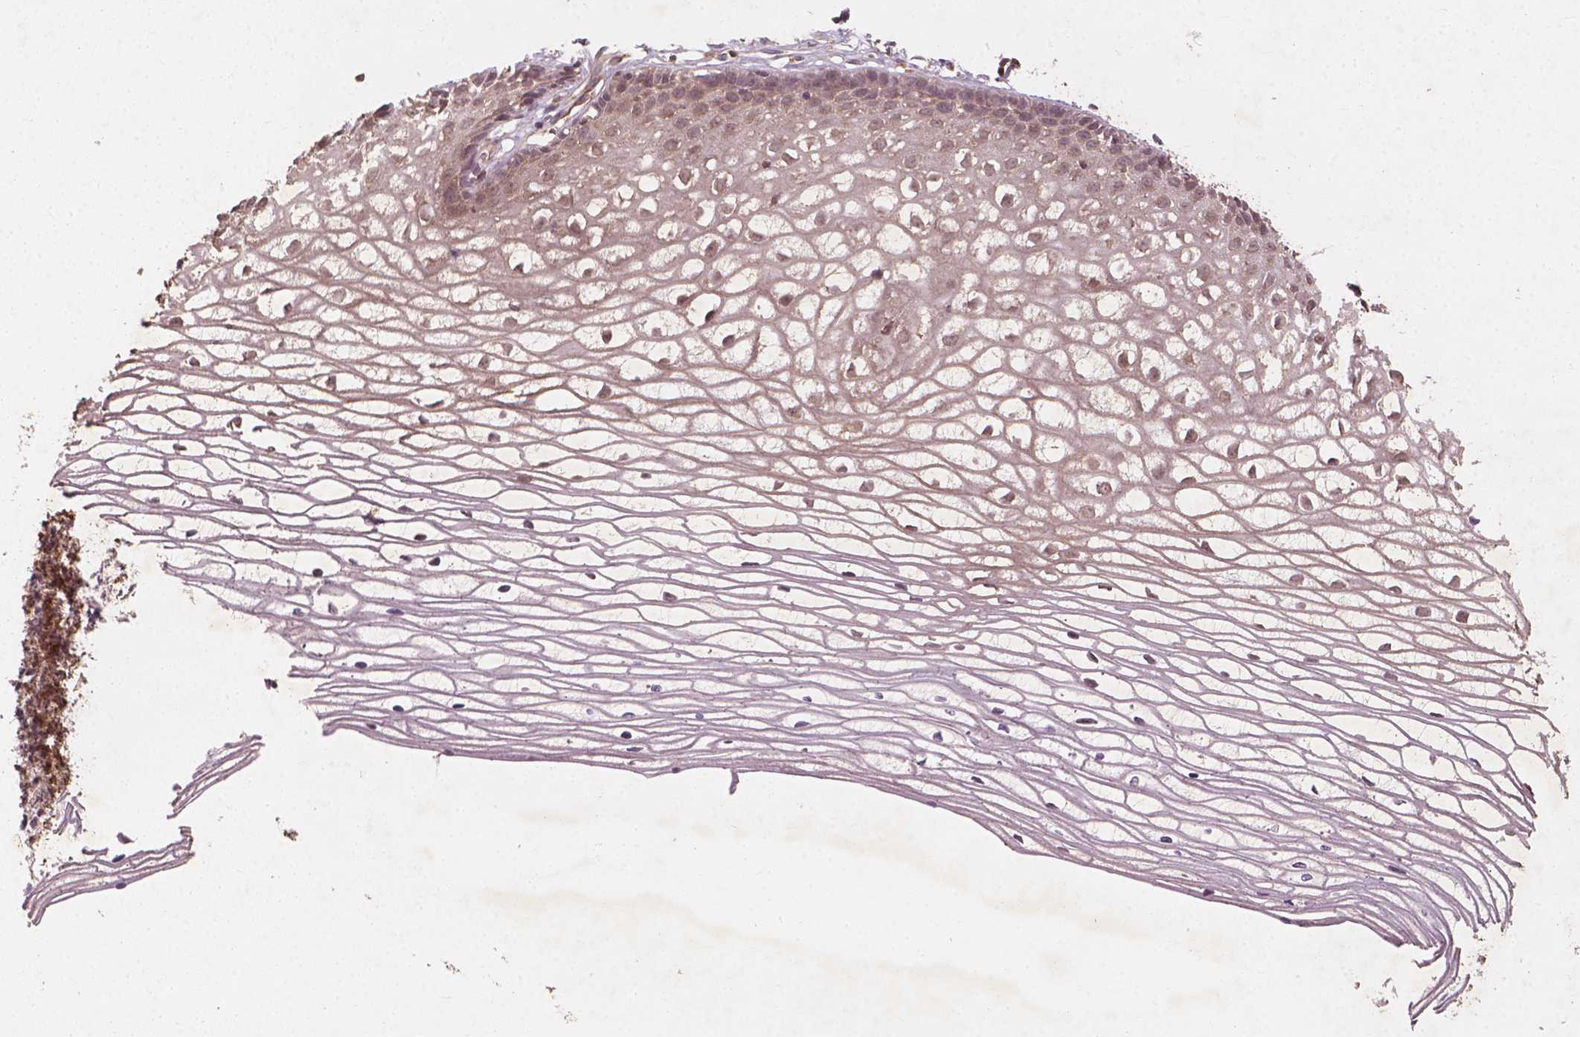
{"staining": {"intensity": "weak", "quantity": "<25%", "location": "cytoplasmic/membranous"}, "tissue": "cervix", "cell_type": "Glandular cells", "image_type": "normal", "snomed": [{"axis": "morphology", "description": "Normal tissue, NOS"}, {"axis": "topography", "description": "Cervix"}], "caption": "Immunohistochemistry of unremarkable human cervix shows no expression in glandular cells.", "gene": "CYFIP1", "patient": {"sex": "female", "age": 40}}